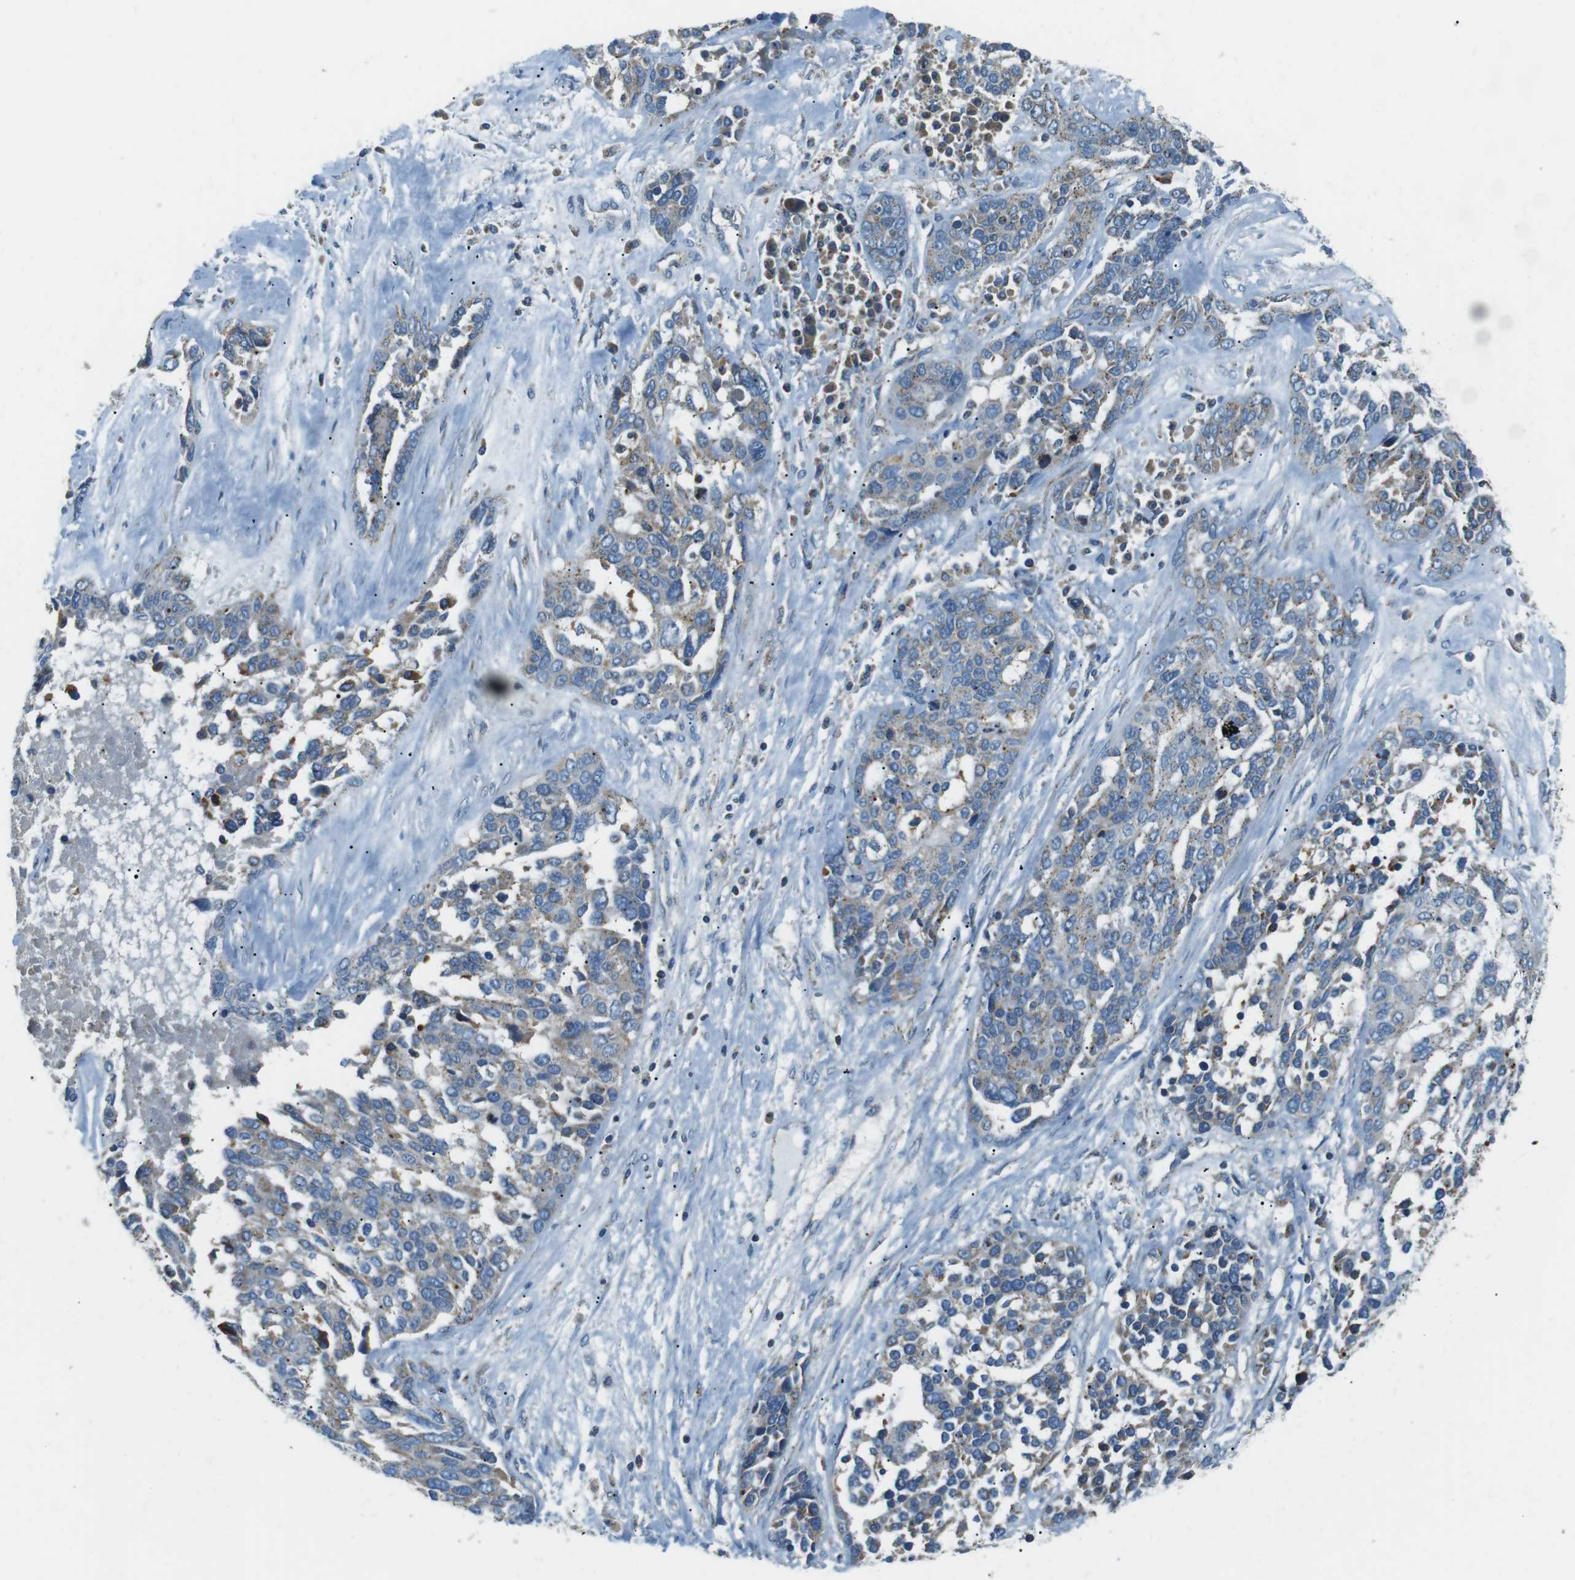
{"staining": {"intensity": "weak", "quantity": "<25%", "location": "cytoplasmic/membranous"}, "tissue": "ovarian cancer", "cell_type": "Tumor cells", "image_type": "cancer", "snomed": [{"axis": "morphology", "description": "Cystadenocarcinoma, serous, NOS"}, {"axis": "topography", "description": "Ovary"}], "caption": "Immunohistochemistry photomicrograph of neoplastic tissue: human ovarian cancer stained with DAB exhibits no significant protein positivity in tumor cells.", "gene": "FAM3B", "patient": {"sex": "female", "age": 44}}